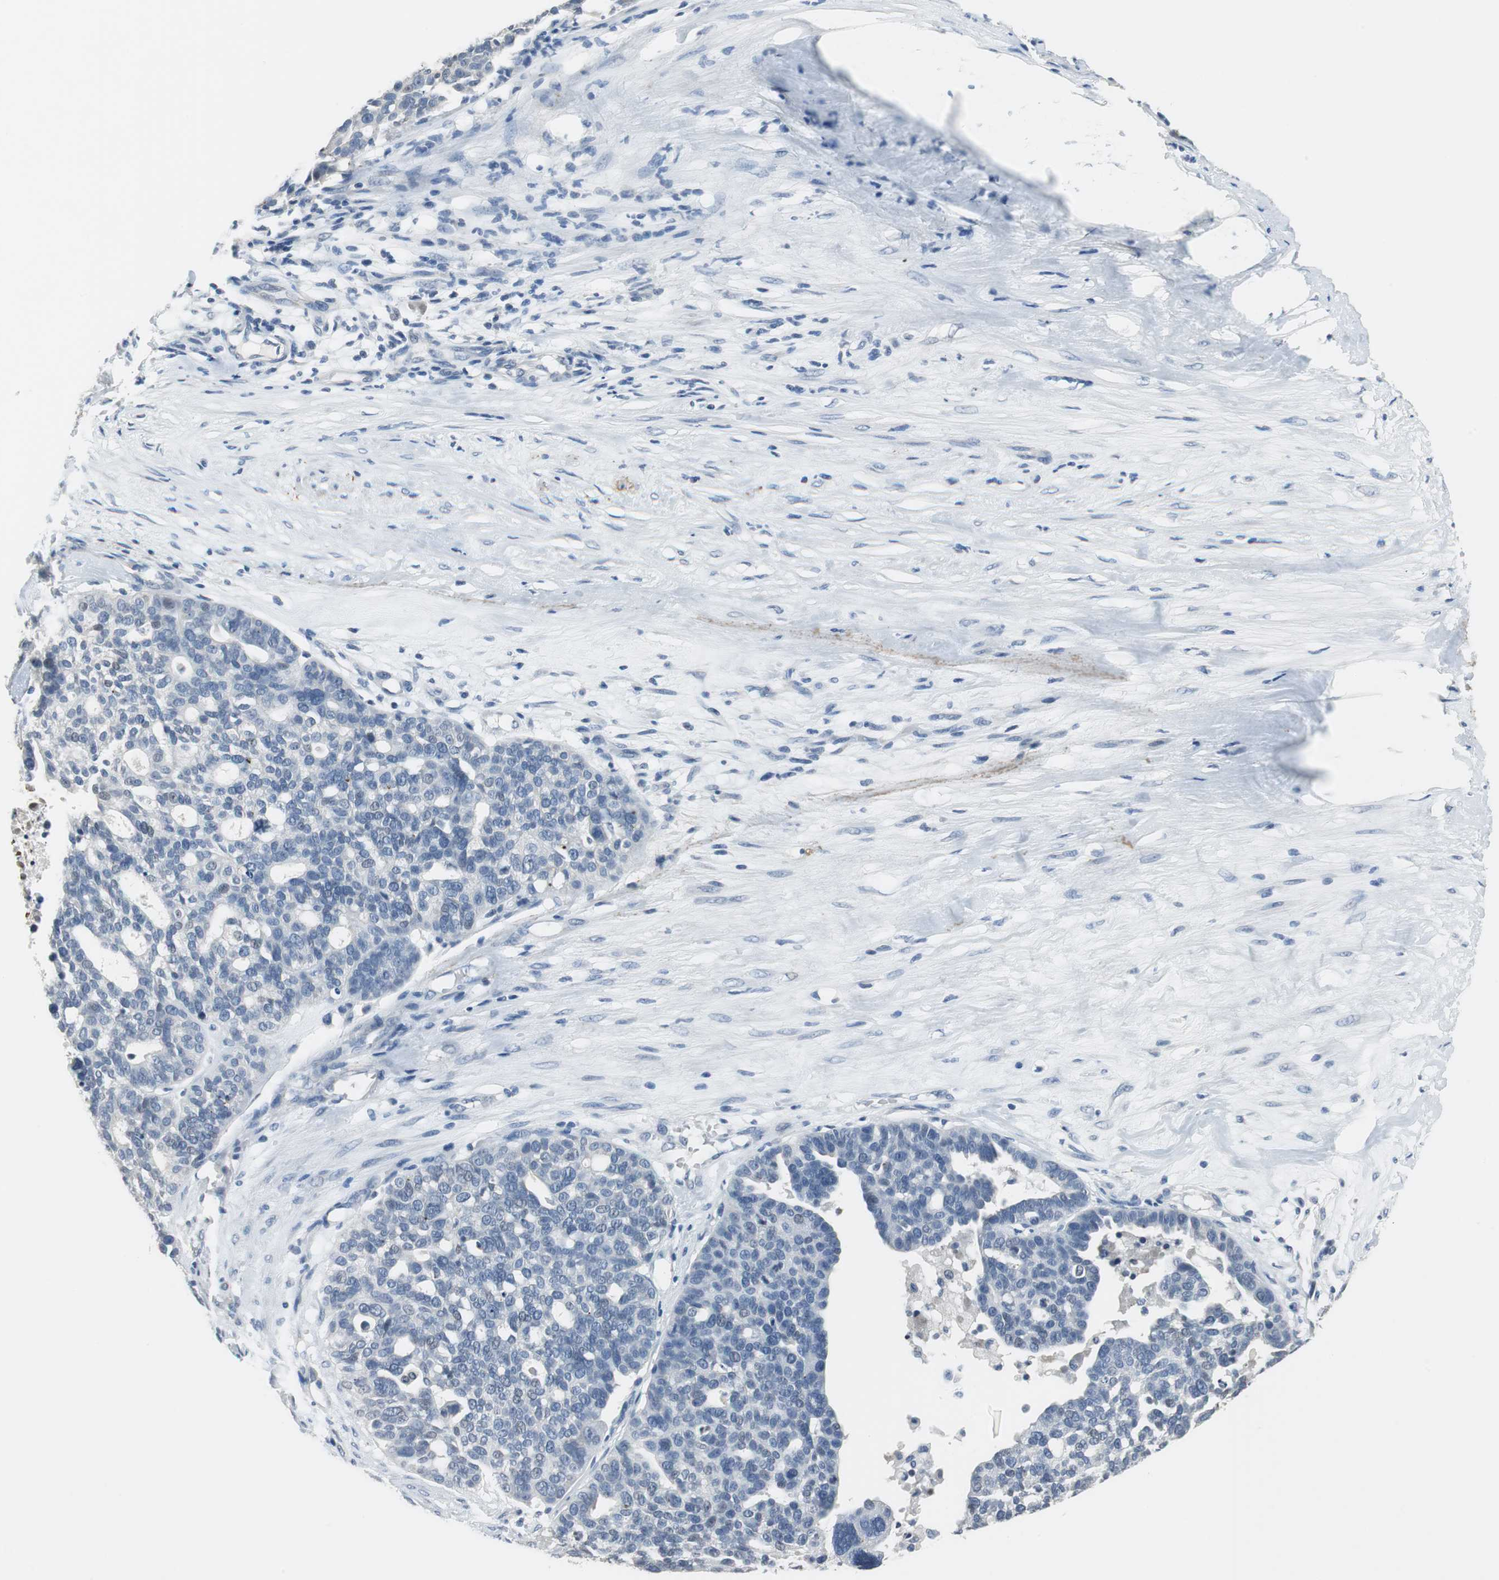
{"staining": {"intensity": "negative", "quantity": "none", "location": "none"}, "tissue": "ovarian cancer", "cell_type": "Tumor cells", "image_type": "cancer", "snomed": [{"axis": "morphology", "description": "Cystadenocarcinoma, serous, NOS"}, {"axis": "topography", "description": "Ovary"}], "caption": "Histopathology image shows no significant protein expression in tumor cells of serous cystadenocarcinoma (ovarian). (DAB immunohistochemistry (IHC), high magnification).", "gene": "MUC7", "patient": {"sex": "female", "age": 59}}